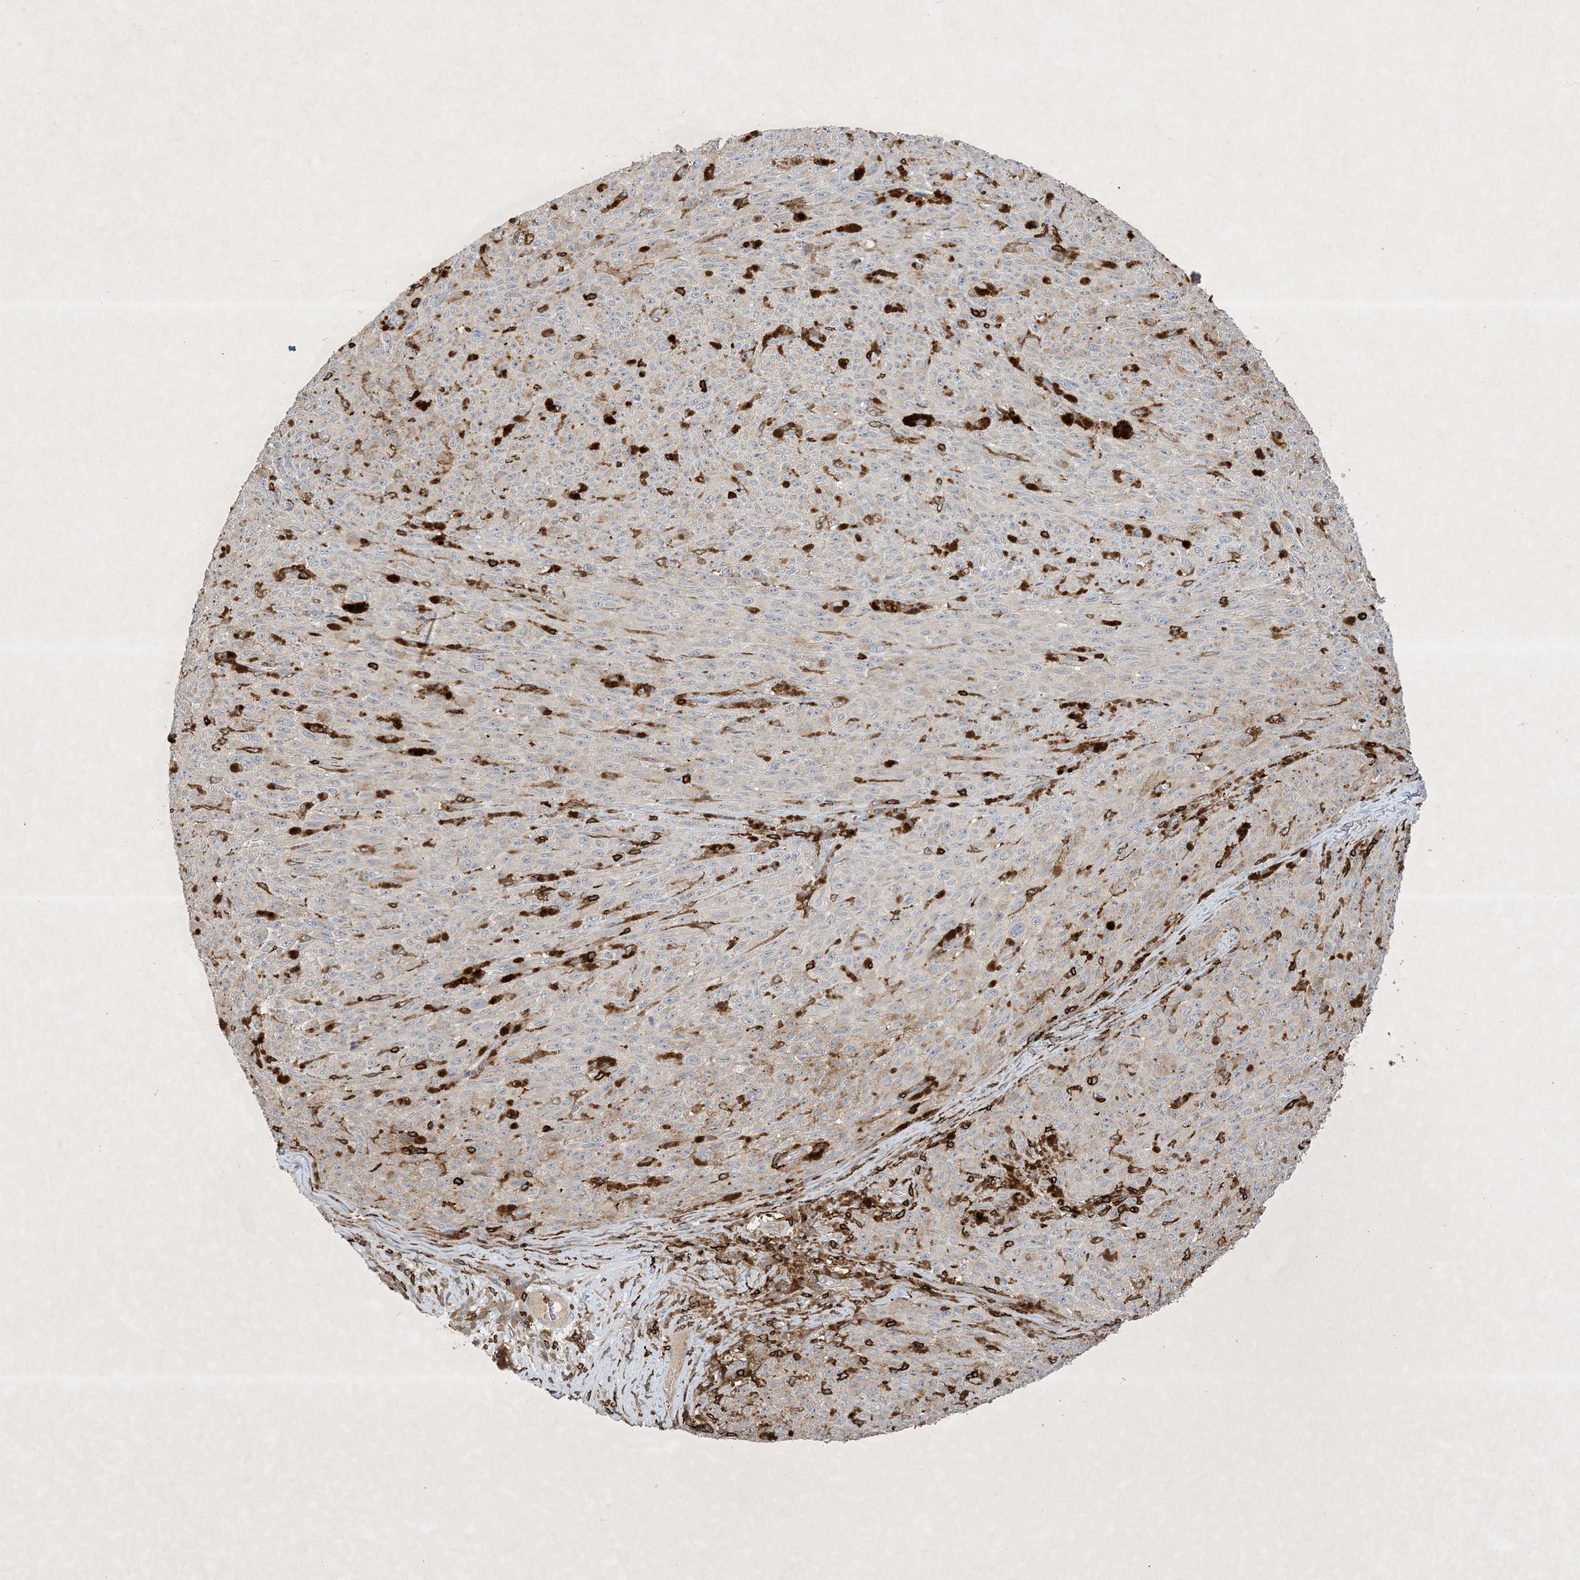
{"staining": {"intensity": "negative", "quantity": "none", "location": "none"}, "tissue": "melanoma", "cell_type": "Tumor cells", "image_type": "cancer", "snomed": [{"axis": "morphology", "description": "Malignant melanoma, NOS"}, {"axis": "topography", "description": "Skin"}], "caption": "This is an immunohistochemistry histopathology image of melanoma. There is no expression in tumor cells.", "gene": "AK9", "patient": {"sex": "female", "age": 82}}